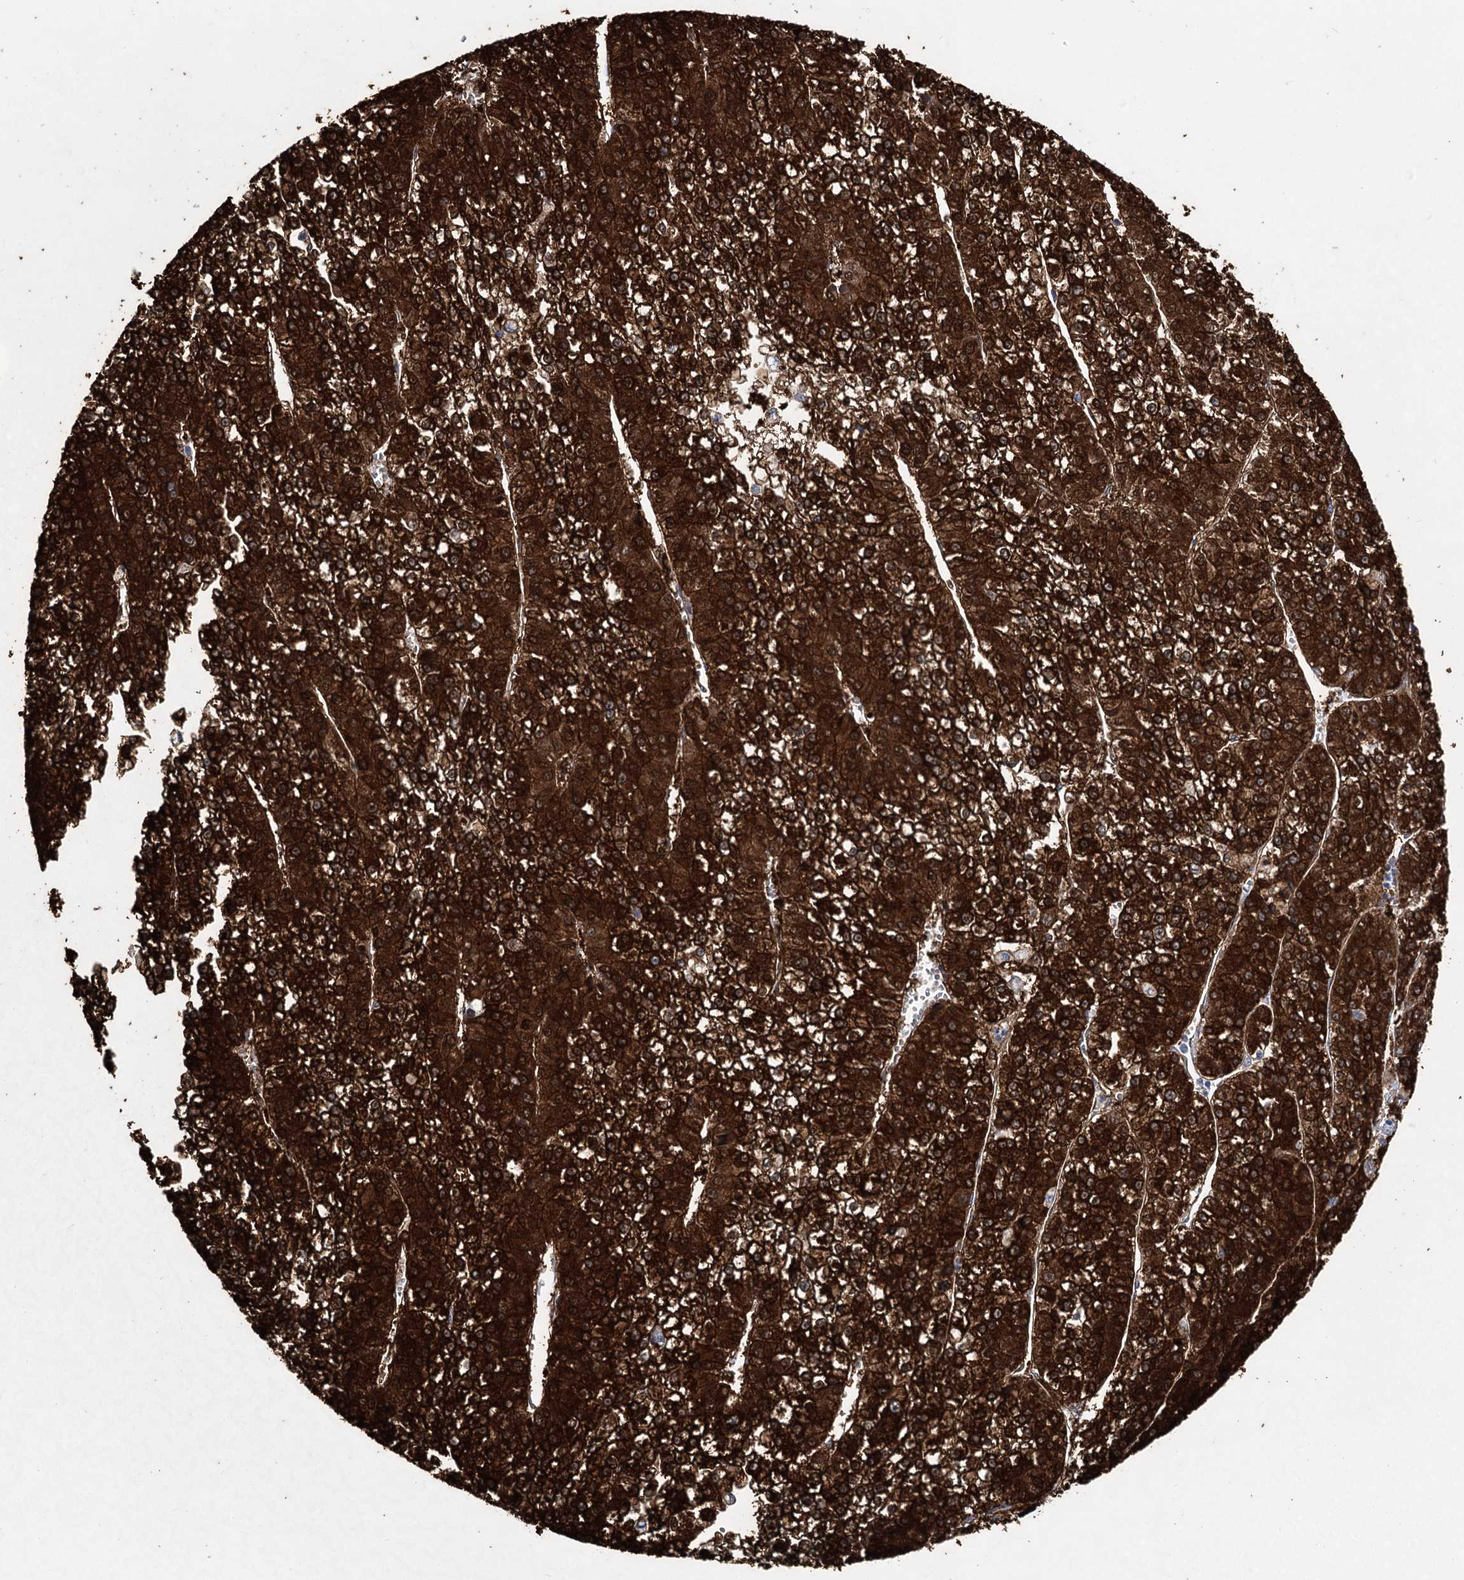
{"staining": {"intensity": "strong", "quantity": ">75%", "location": "cytoplasmic/membranous"}, "tissue": "liver cancer", "cell_type": "Tumor cells", "image_type": "cancer", "snomed": [{"axis": "morphology", "description": "Carcinoma, Hepatocellular, NOS"}, {"axis": "topography", "description": "Liver"}], "caption": "IHC (DAB (3,3'-diaminobenzidine)) staining of liver hepatocellular carcinoma reveals strong cytoplasmic/membranous protein staining in about >75% of tumor cells.", "gene": "UGDH", "patient": {"sex": "female", "age": 73}}